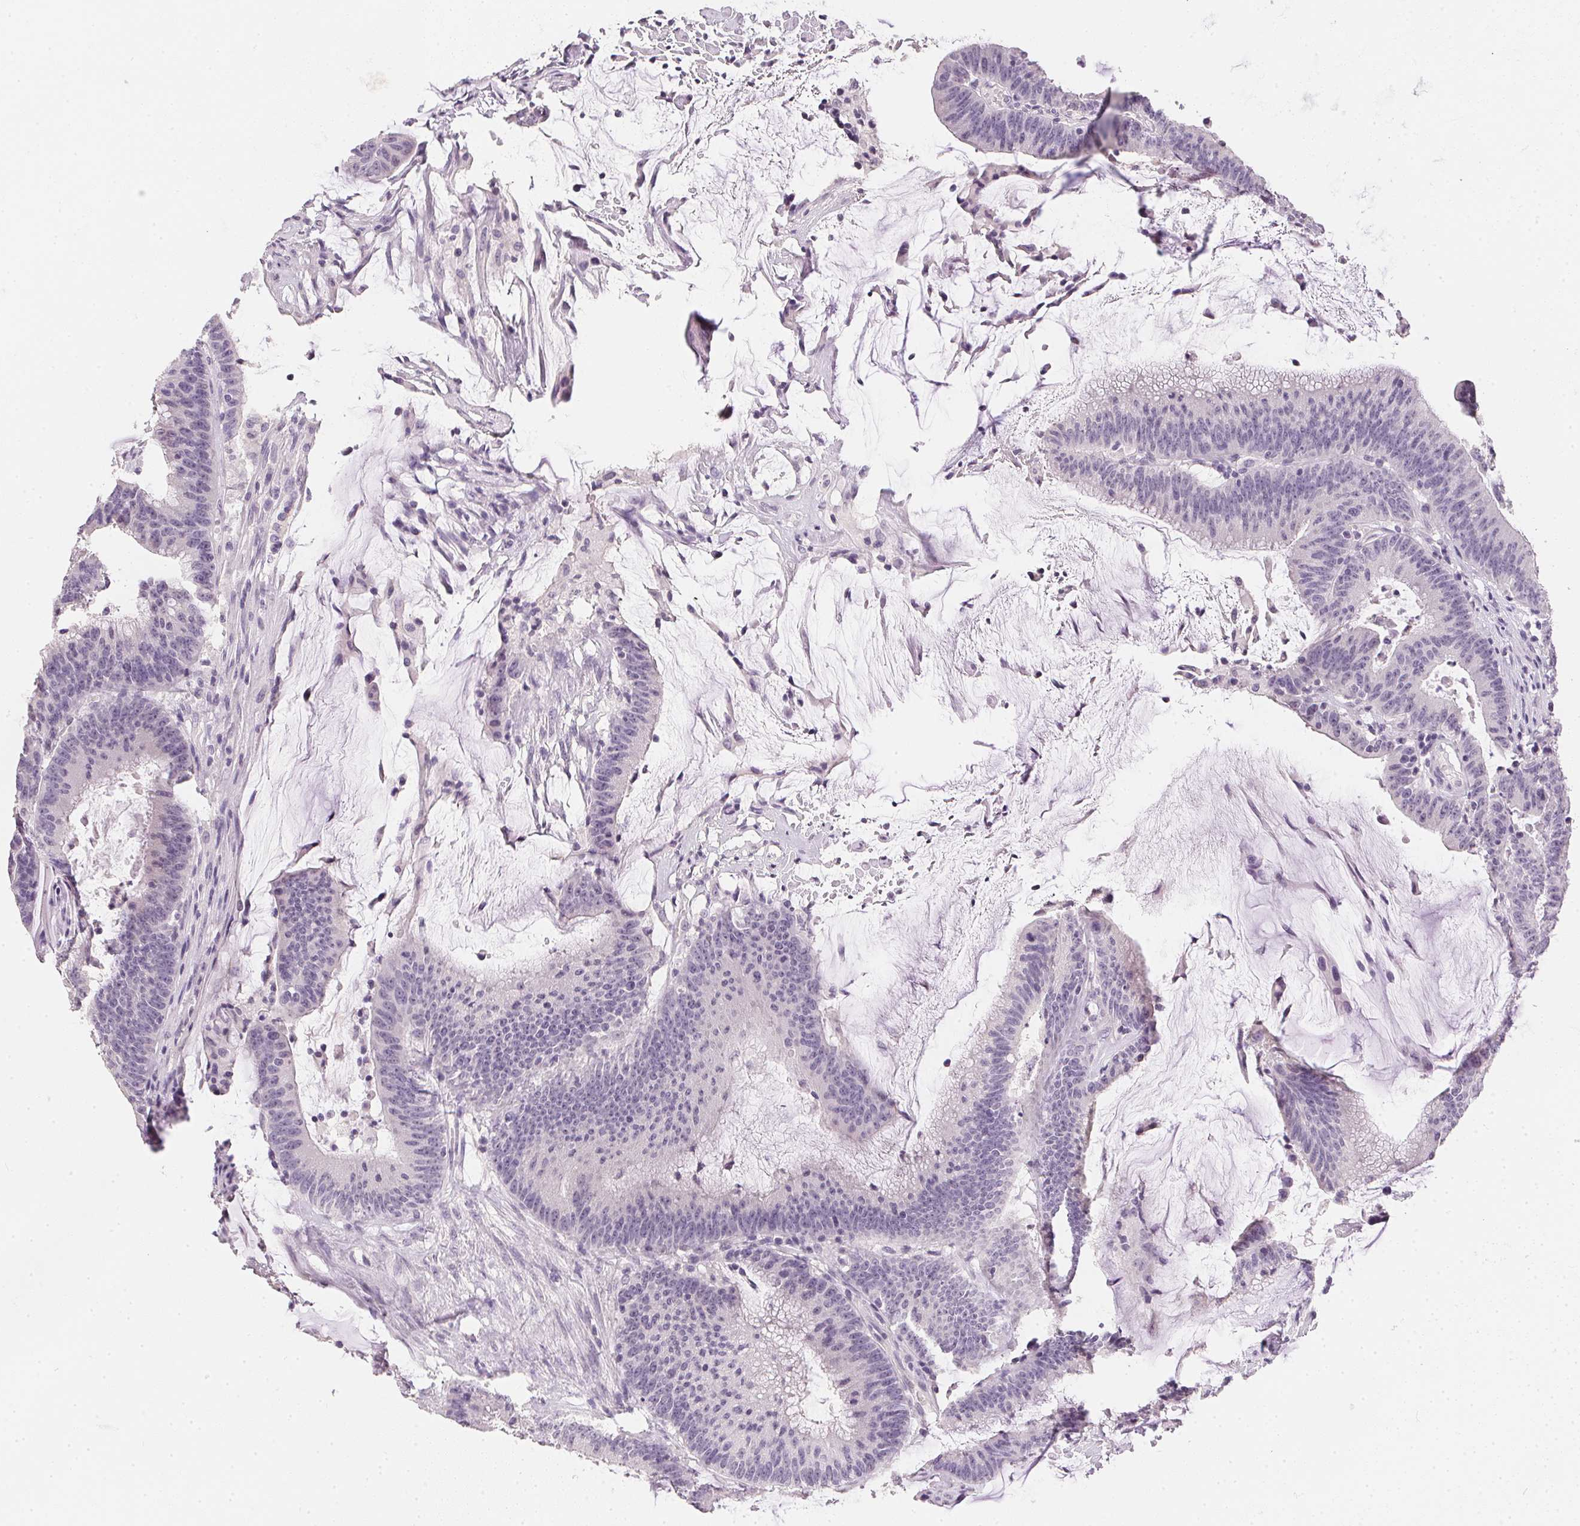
{"staining": {"intensity": "negative", "quantity": "none", "location": "none"}, "tissue": "colorectal cancer", "cell_type": "Tumor cells", "image_type": "cancer", "snomed": [{"axis": "morphology", "description": "Adenocarcinoma, NOS"}, {"axis": "topography", "description": "Colon"}], "caption": "An image of adenocarcinoma (colorectal) stained for a protein shows no brown staining in tumor cells.", "gene": "PPY", "patient": {"sex": "female", "age": 78}}